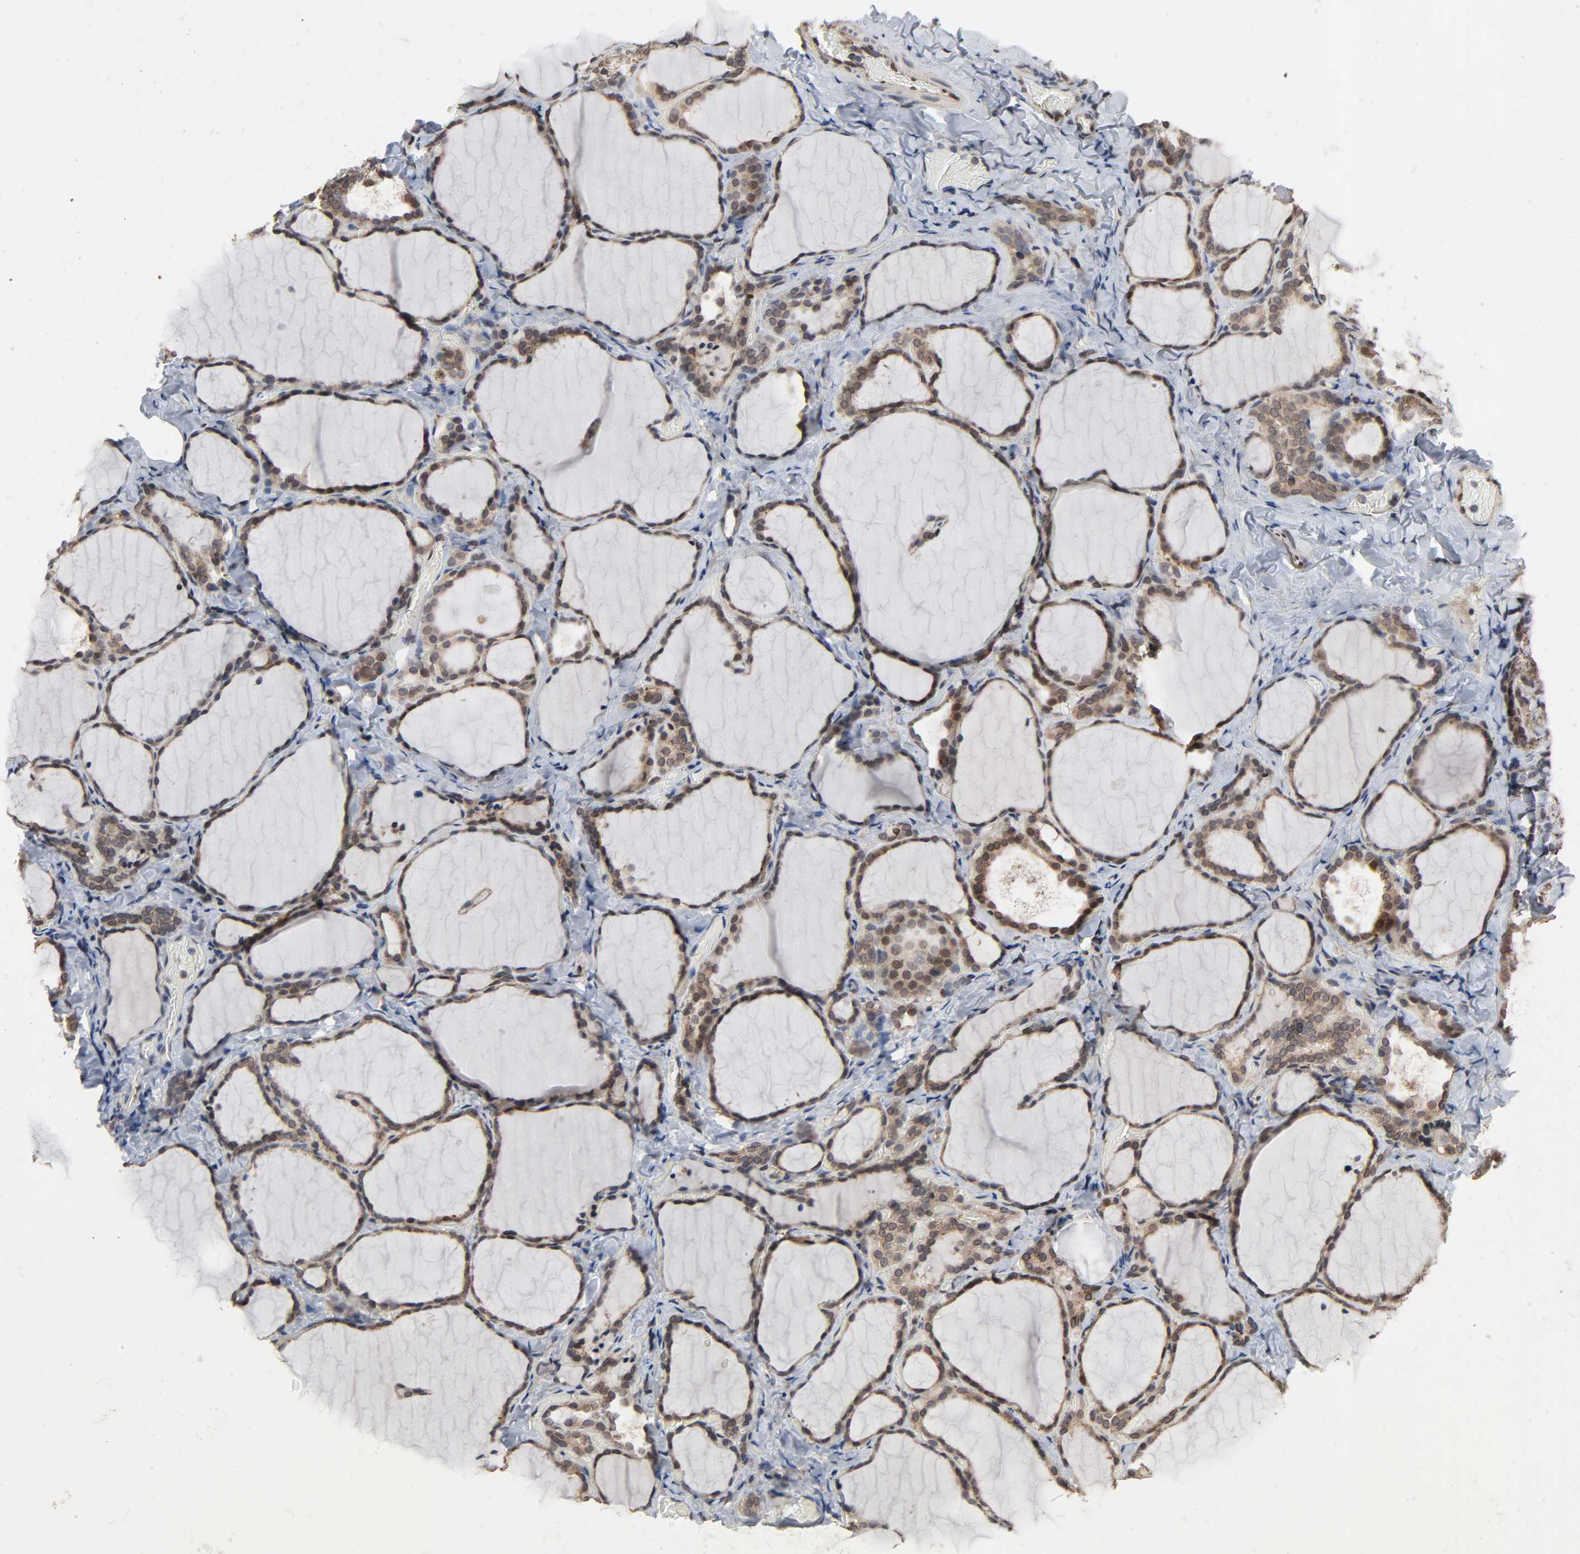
{"staining": {"intensity": "moderate", "quantity": ">75%", "location": "cytoplasmic/membranous,nuclear"}, "tissue": "thyroid gland", "cell_type": "Glandular cells", "image_type": "normal", "snomed": [{"axis": "morphology", "description": "Normal tissue, NOS"}, {"axis": "morphology", "description": "Papillary adenocarcinoma, NOS"}, {"axis": "topography", "description": "Thyroid gland"}], "caption": "Moderate cytoplasmic/membranous,nuclear protein expression is seen in about >75% of glandular cells in thyroid gland.", "gene": "CCDC175", "patient": {"sex": "female", "age": 30}}